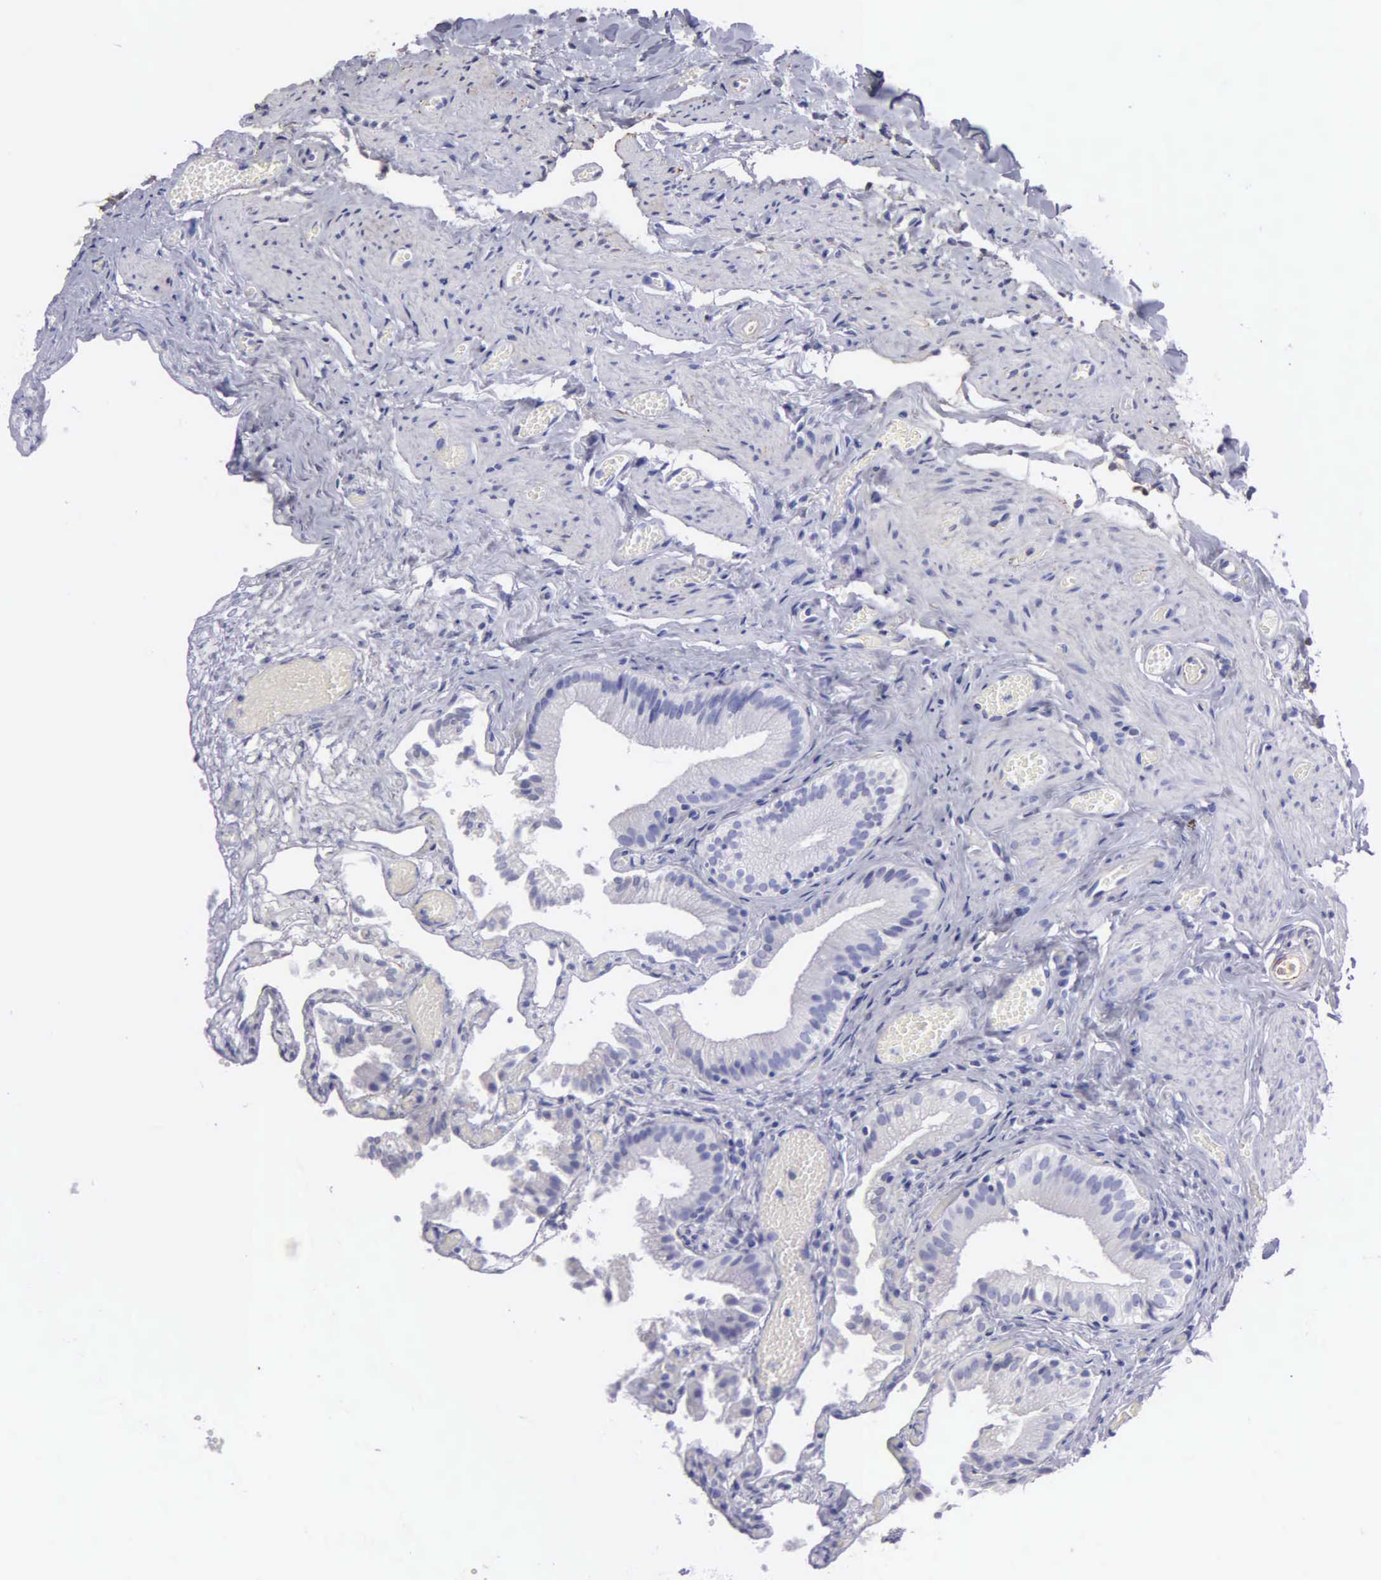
{"staining": {"intensity": "negative", "quantity": "none", "location": "none"}, "tissue": "gallbladder", "cell_type": "Glandular cells", "image_type": "normal", "snomed": [{"axis": "morphology", "description": "Normal tissue, NOS"}, {"axis": "topography", "description": "Gallbladder"}], "caption": "Glandular cells show no significant staining in unremarkable gallbladder.", "gene": "FBLN5", "patient": {"sex": "female", "age": 44}}